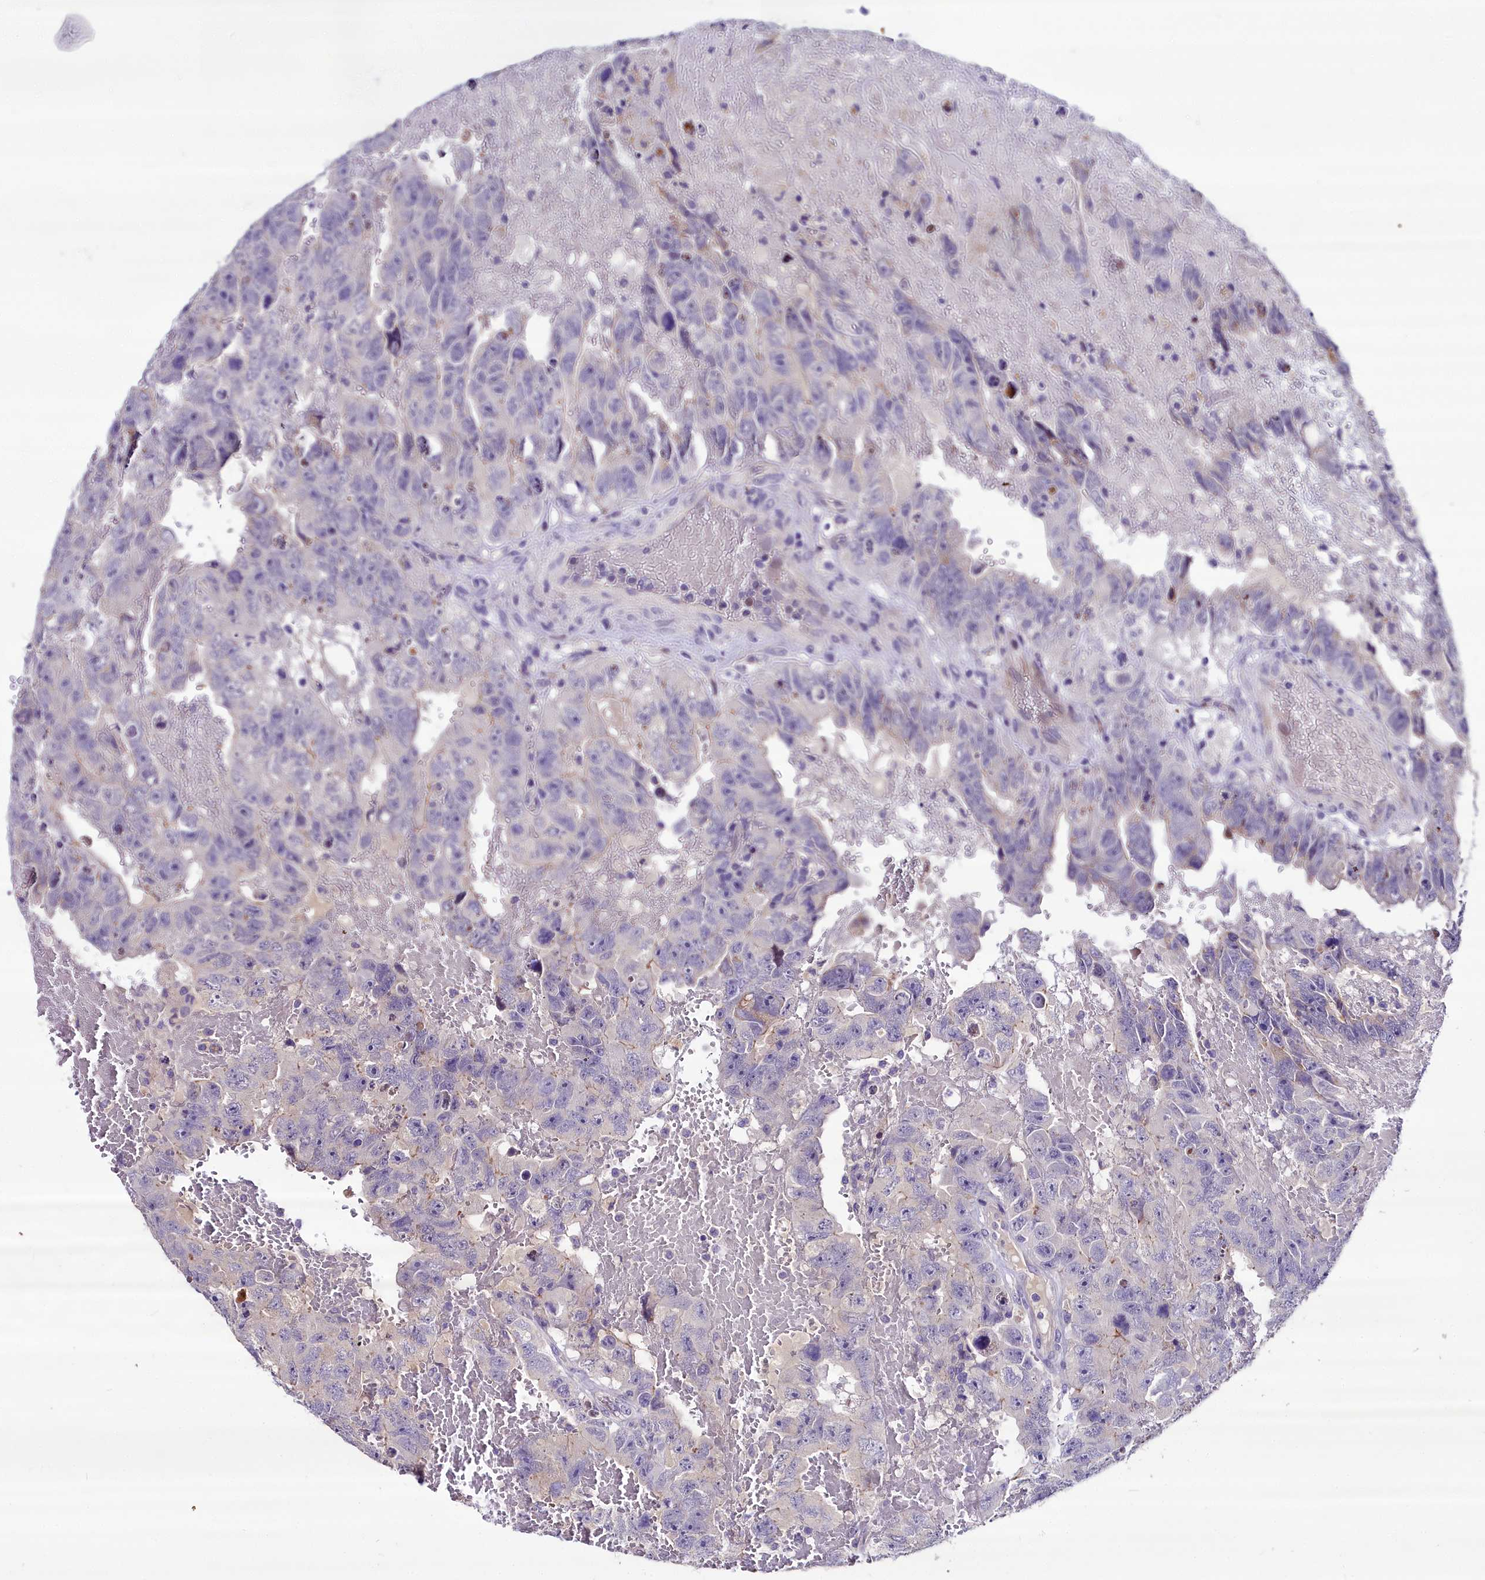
{"staining": {"intensity": "negative", "quantity": "none", "location": "none"}, "tissue": "testis cancer", "cell_type": "Tumor cells", "image_type": "cancer", "snomed": [{"axis": "morphology", "description": "Carcinoma, Embryonal, NOS"}, {"axis": "topography", "description": "Testis"}], "caption": "Tumor cells are negative for protein expression in human testis cancer.", "gene": "NT5M", "patient": {"sex": "male", "age": 45}}